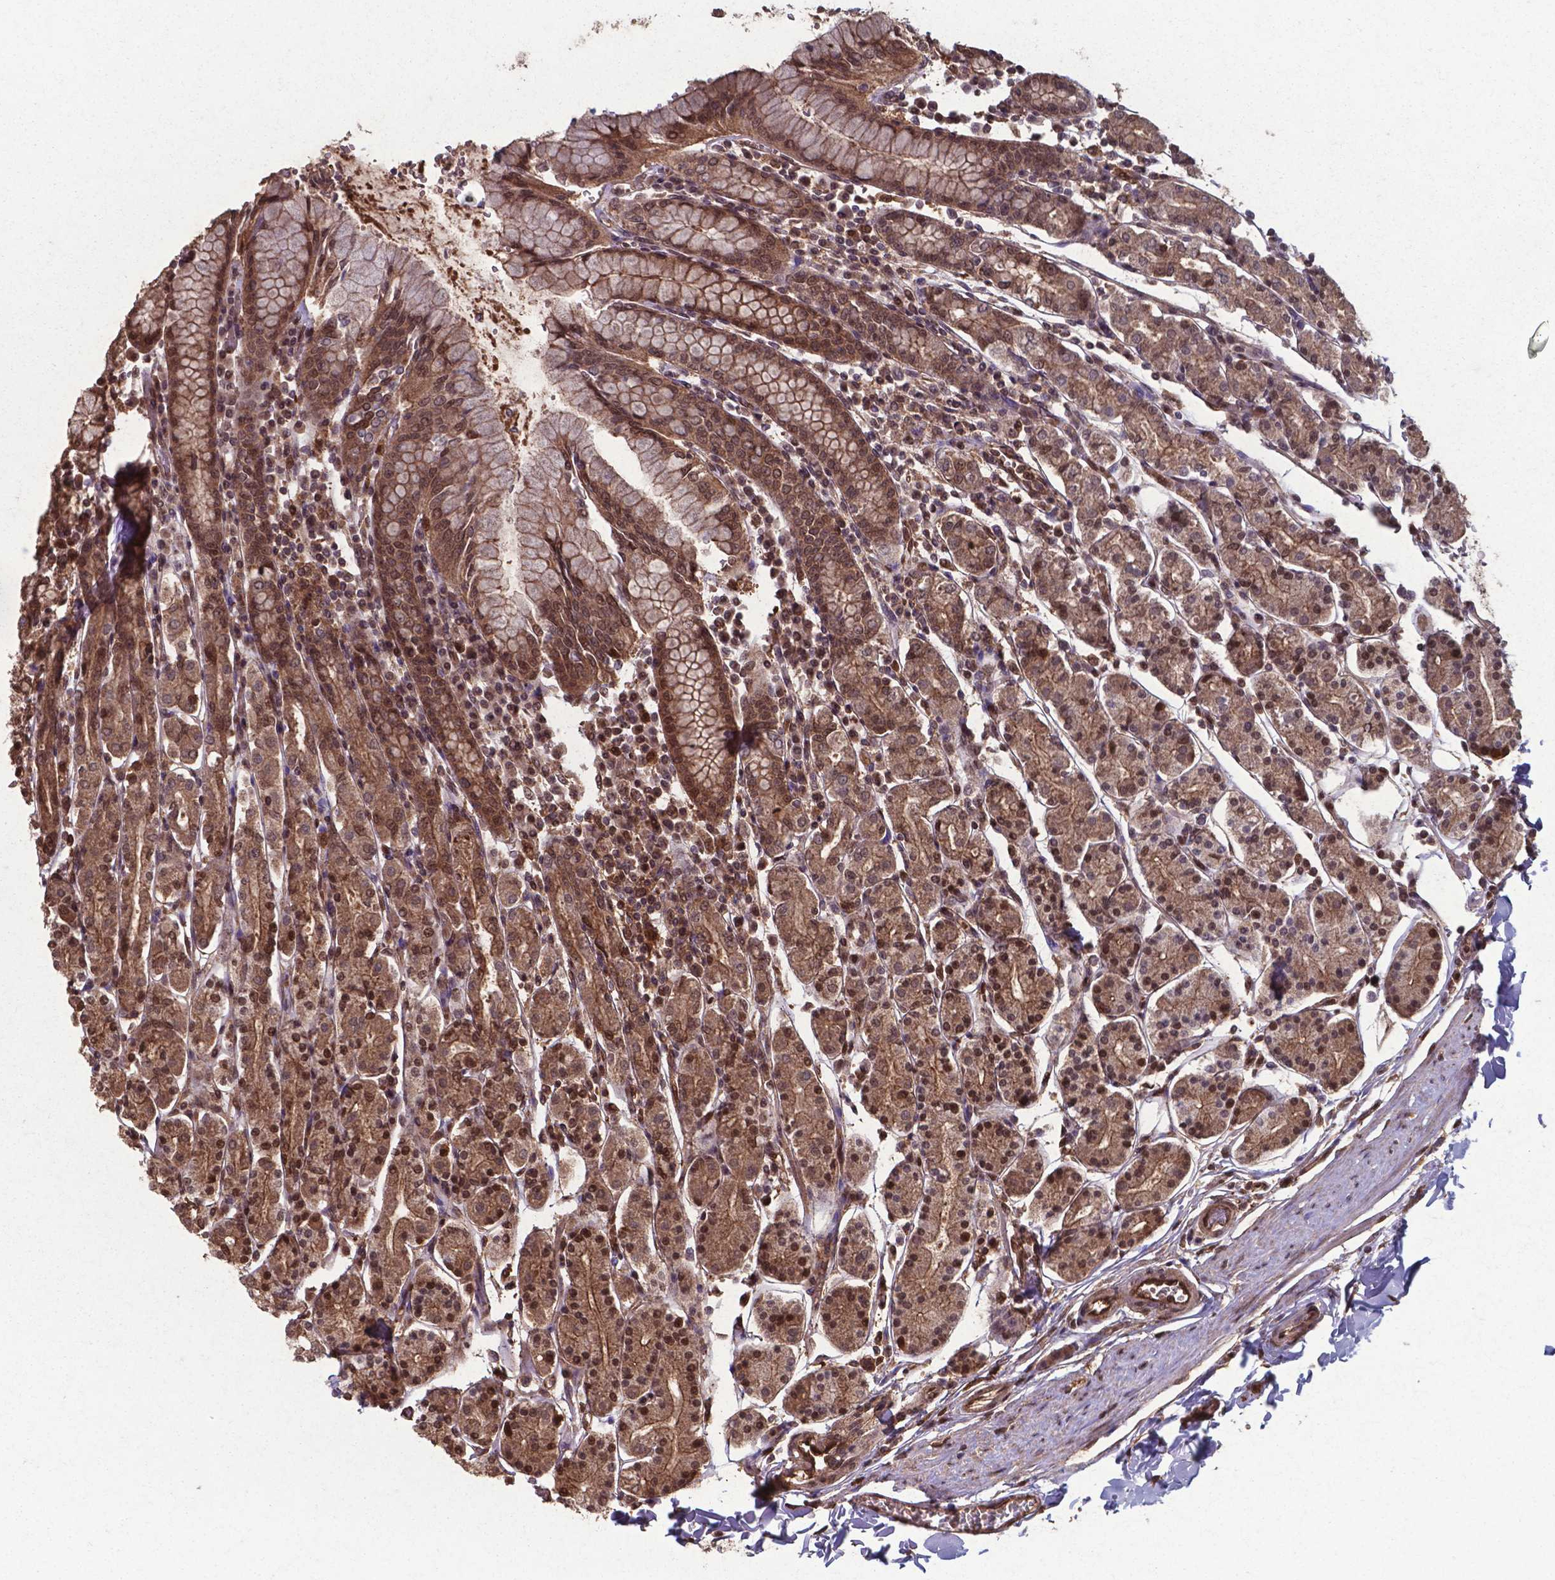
{"staining": {"intensity": "moderate", "quantity": ">75%", "location": "cytoplasmic/membranous,nuclear"}, "tissue": "stomach", "cell_type": "Glandular cells", "image_type": "normal", "snomed": [{"axis": "morphology", "description": "Normal tissue, NOS"}, {"axis": "topography", "description": "Stomach, upper"}, {"axis": "topography", "description": "Stomach"}], "caption": "A brown stain labels moderate cytoplasmic/membranous,nuclear expression of a protein in glandular cells of unremarkable human stomach. The staining was performed using DAB (3,3'-diaminobenzidine), with brown indicating positive protein expression. Nuclei are stained blue with hematoxylin.", "gene": "CHP2", "patient": {"sex": "male", "age": 62}}